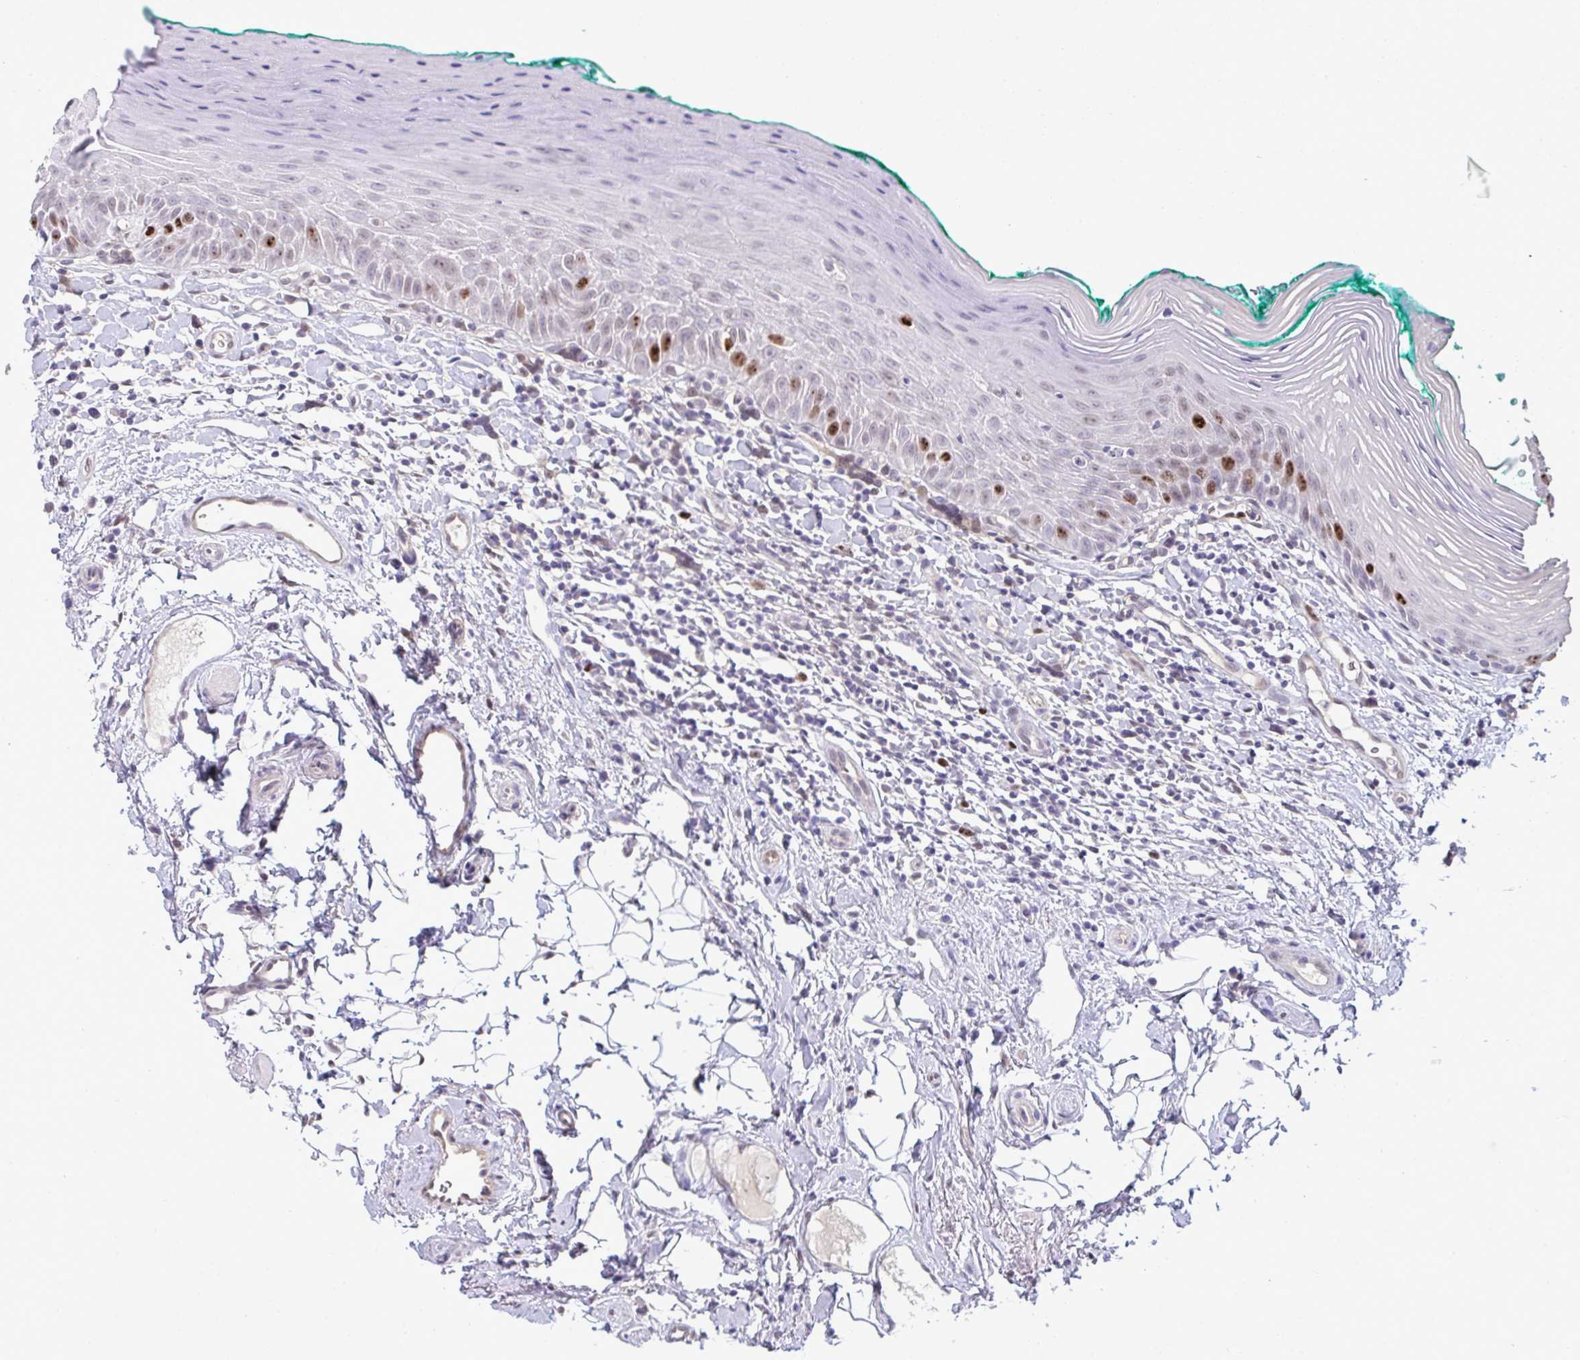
{"staining": {"intensity": "moderate", "quantity": "<25%", "location": "nuclear"}, "tissue": "oral mucosa", "cell_type": "Squamous epithelial cells", "image_type": "normal", "snomed": [{"axis": "morphology", "description": "Normal tissue, NOS"}, {"axis": "topography", "description": "Oral tissue"}, {"axis": "topography", "description": "Tounge, NOS"}], "caption": "Benign oral mucosa was stained to show a protein in brown. There is low levels of moderate nuclear staining in approximately <25% of squamous epithelial cells. The staining was performed using DAB (3,3'-diaminobenzidine), with brown indicating positive protein expression. Nuclei are stained blue with hematoxylin.", "gene": "SETD7", "patient": {"sex": "male", "age": 83}}